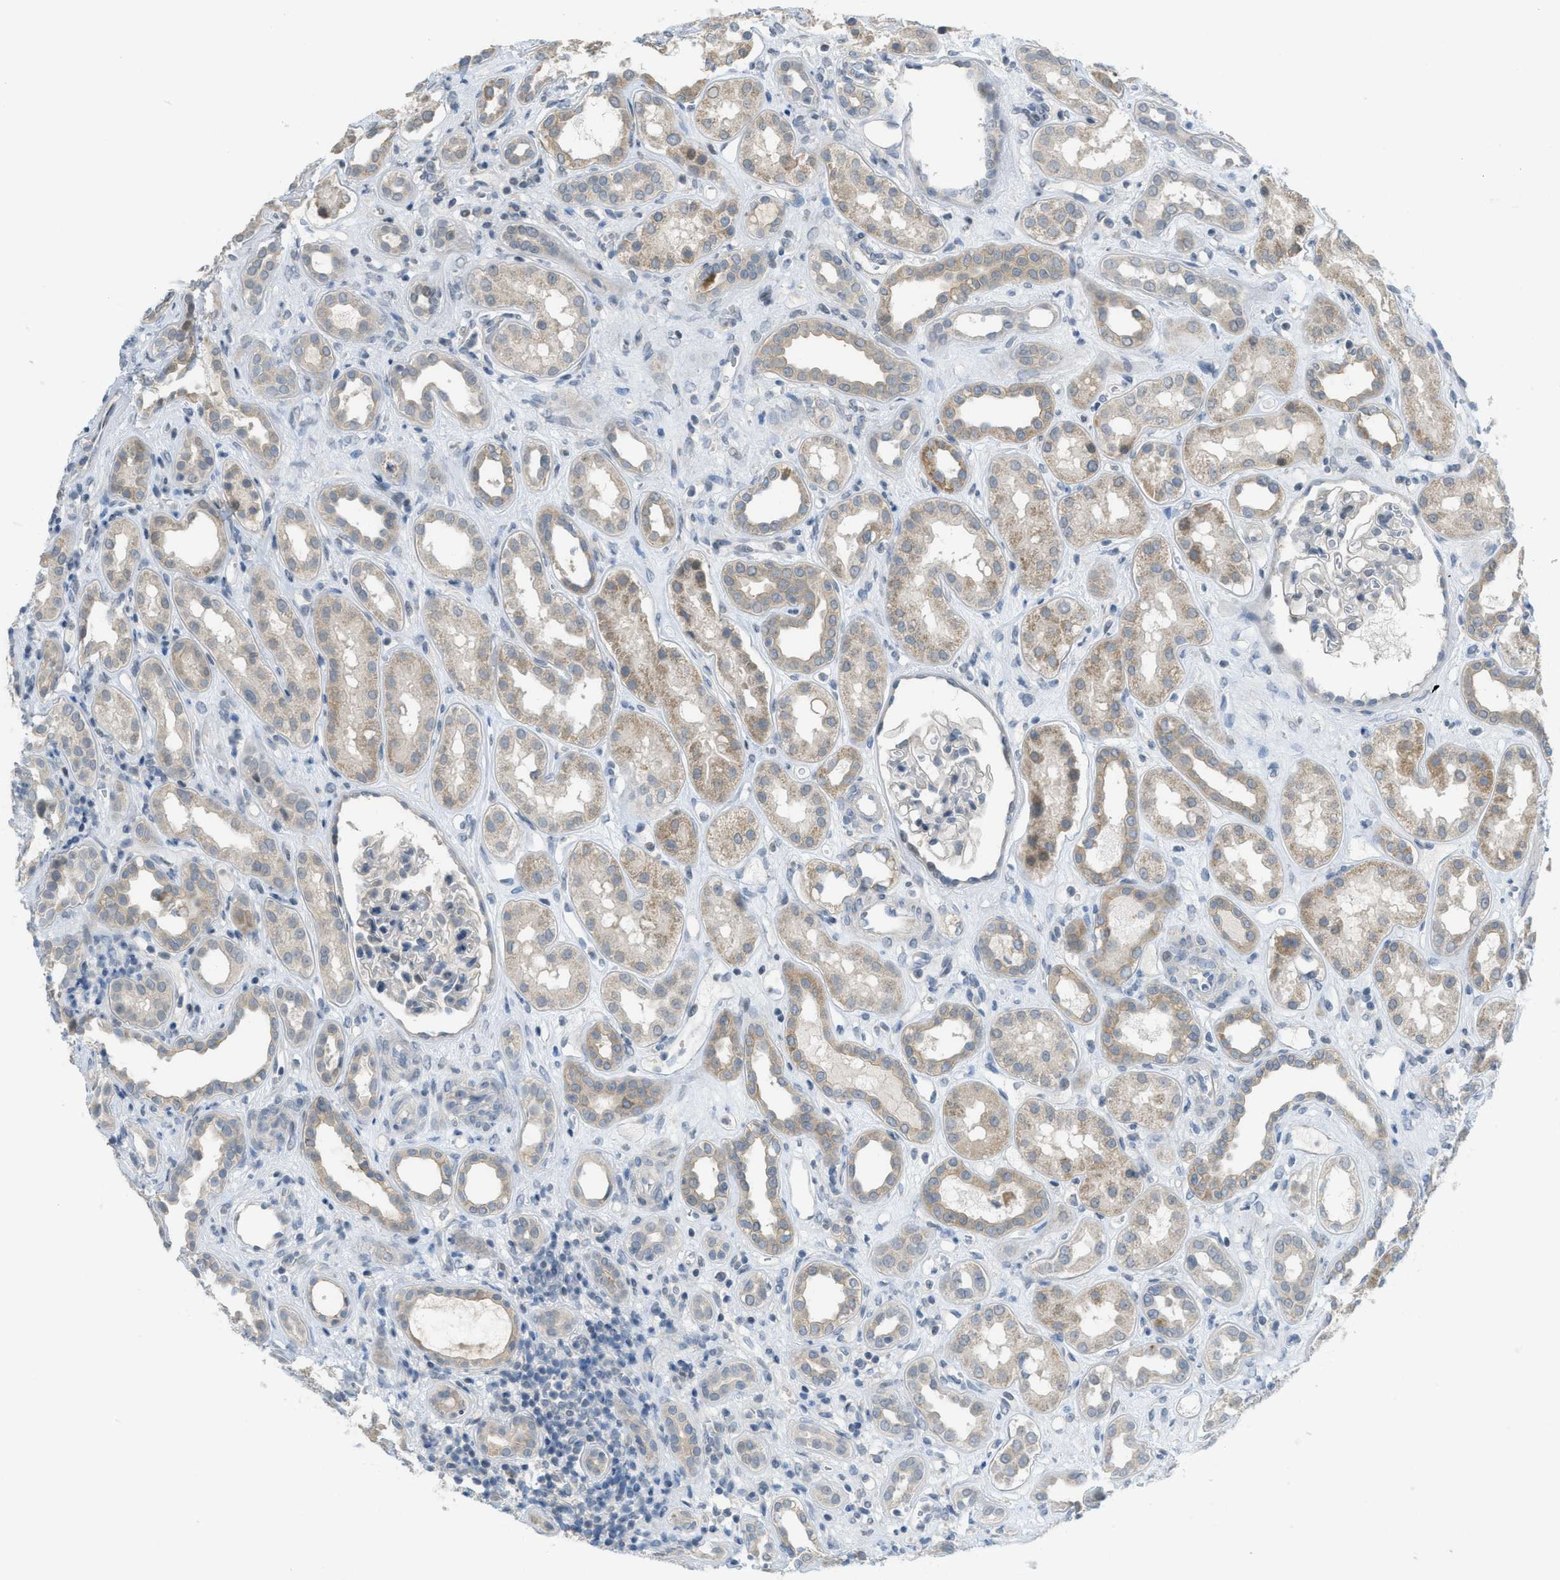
{"staining": {"intensity": "negative", "quantity": "none", "location": "none"}, "tissue": "kidney", "cell_type": "Cells in glomeruli", "image_type": "normal", "snomed": [{"axis": "morphology", "description": "Normal tissue, NOS"}, {"axis": "topography", "description": "Kidney"}], "caption": "A micrograph of kidney stained for a protein reveals no brown staining in cells in glomeruli.", "gene": "TXNDC2", "patient": {"sex": "male", "age": 59}}